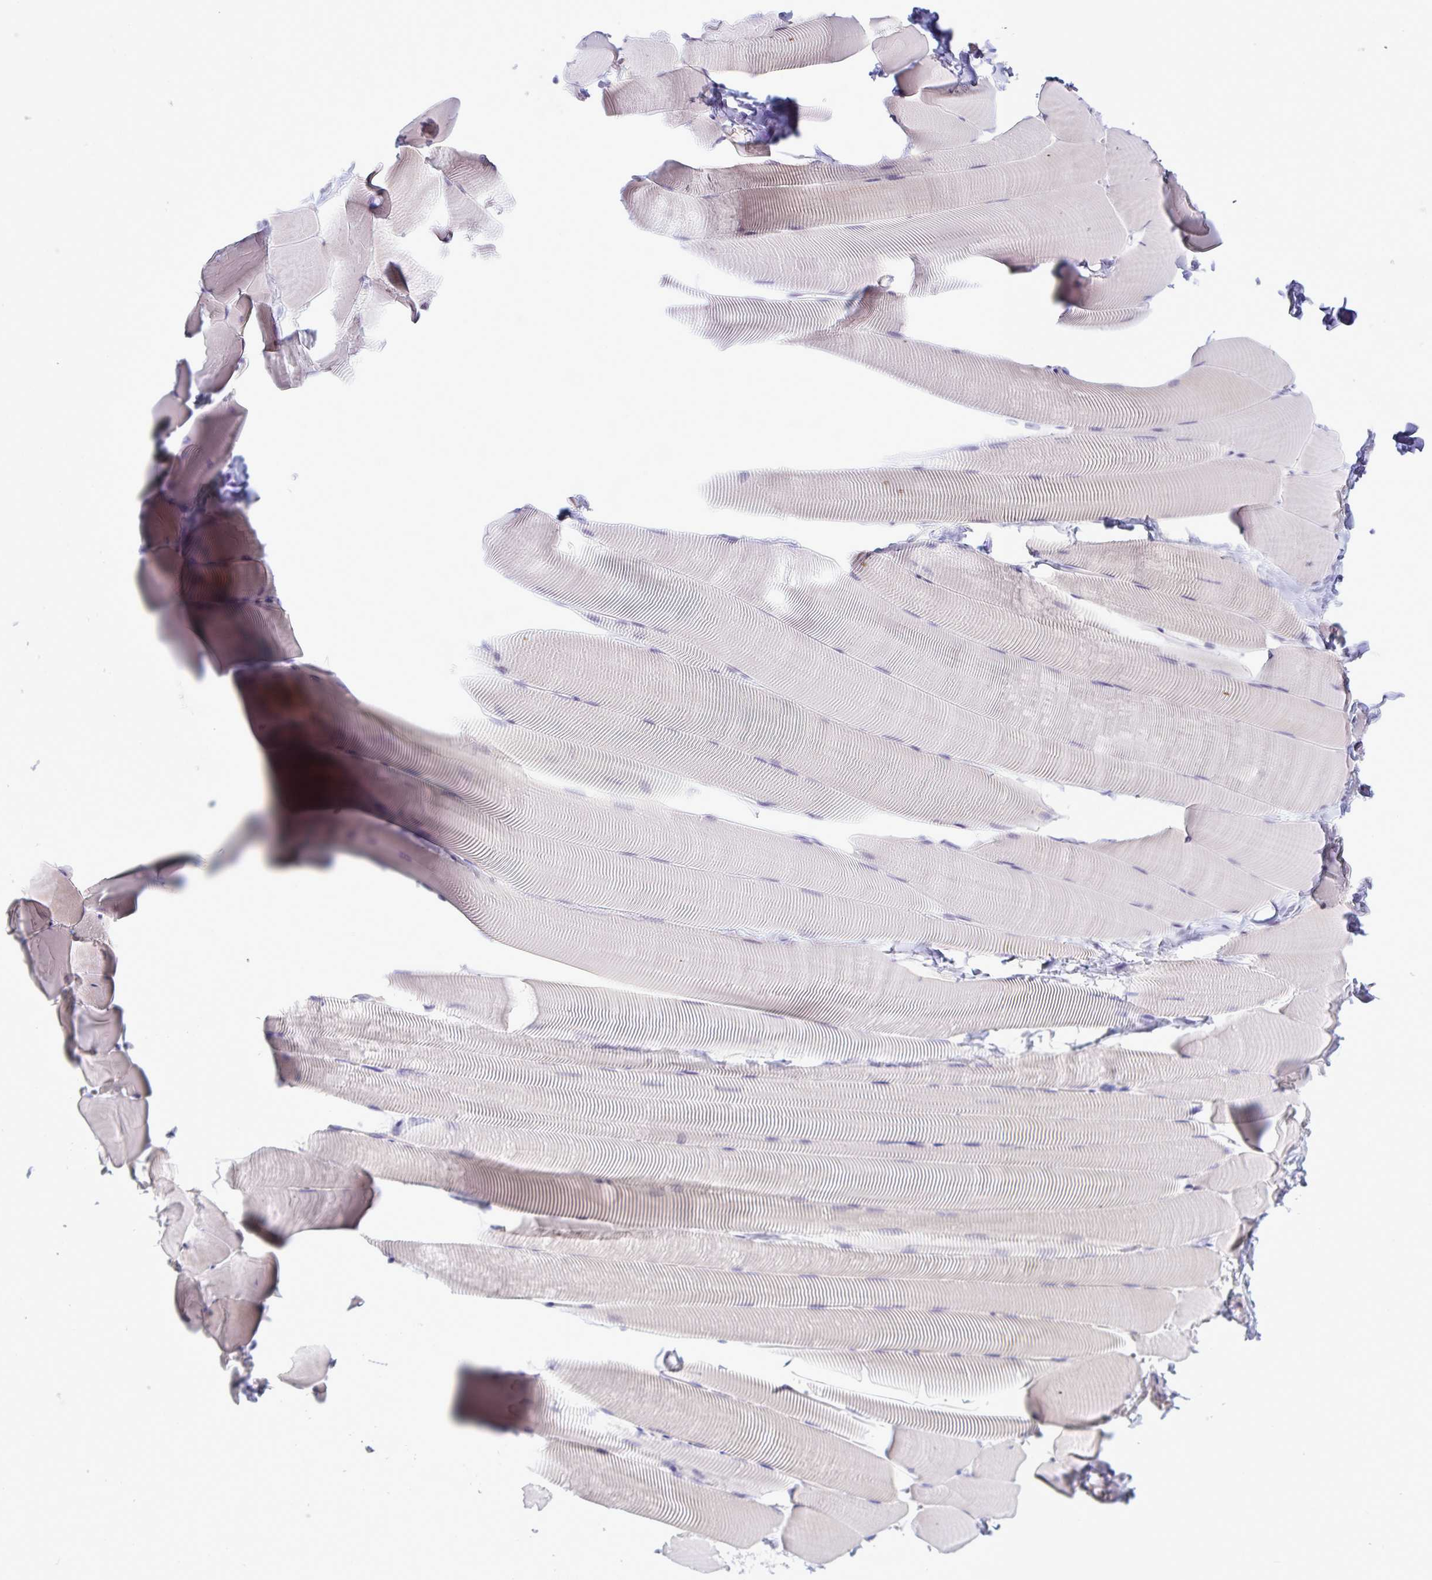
{"staining": {"intensity": "weak", "quantity": "<25%", "location": "cytoplasmic/membranous"}, "tissue": "skeletal muscle", "cell_type": "Myocytes", "image_type": "normal", "snomed": [{"axis": "morphology", "description": "Normal tissue, NOS"}, {"axis": "topography", "description": "Skeletal muscle"}], "caption": "Immunohistochemical staining of unremarkable human skeletal muscle exhibits no significant positivity in myocytes.", "gene": "FAM86B1", "patient": {"sex": "male", "age": 25}}